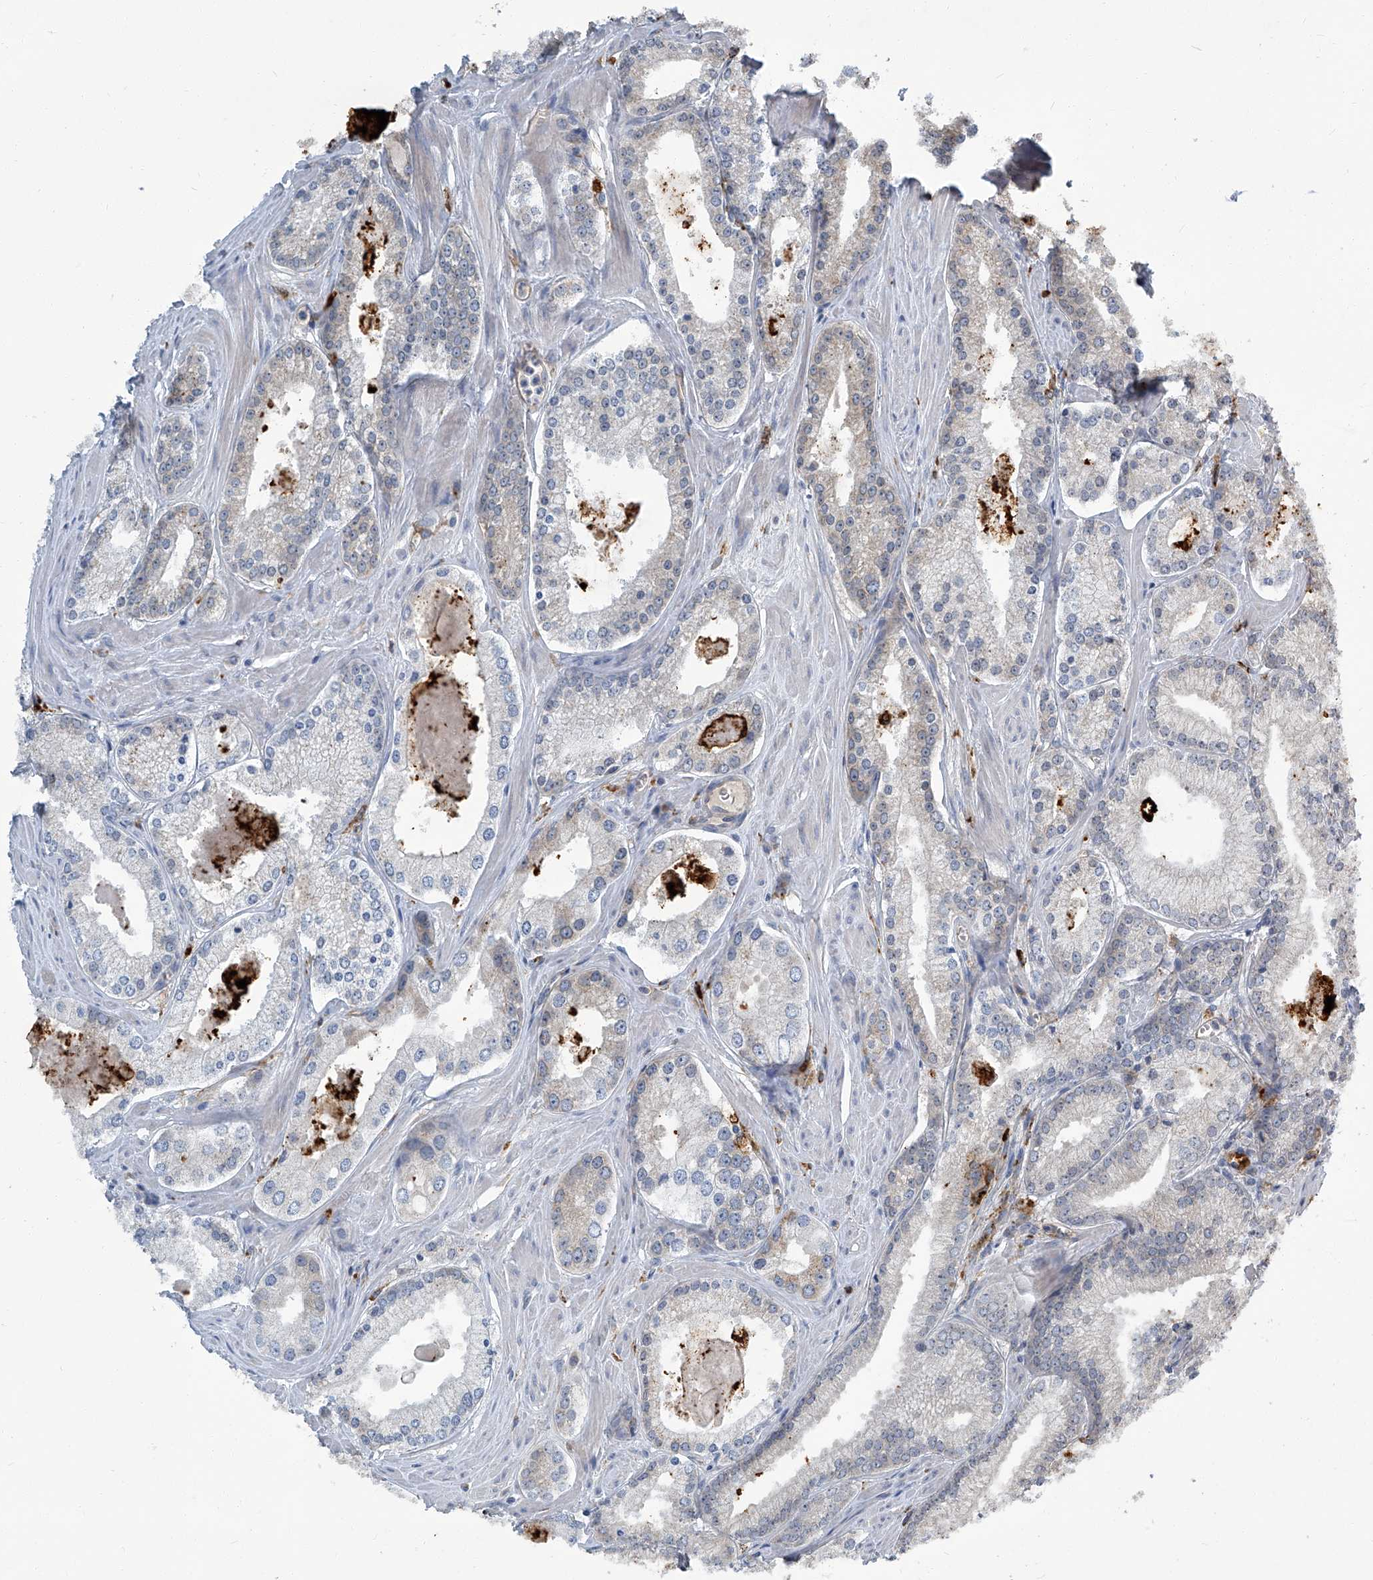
{"staining": {"intensity": "negative", "quantity": "none", "location": "none"}, "tissue": "prostate cancer", "cell_type": "Tumor cells", "image_type": "cancer", "snomed": [{"axis": "morphology", "description": "Adenocarcinoma, Low grade"}, {"axis": "topography", "description": "Prostate"}], "caption": "Immunohistochemistry (IHC) histopathology image of prostate adenocarcinoma (low-grade) stained for a protein (brown), which reveals no expression in tumor cells. (DAB (3,3'-diaminobenzidine) immunohistochemistry (IHC) visualized using brightfield microscopy, high magnification).", "gene": "FAM167A", "patient": {"sex": "male", "age": 54}}